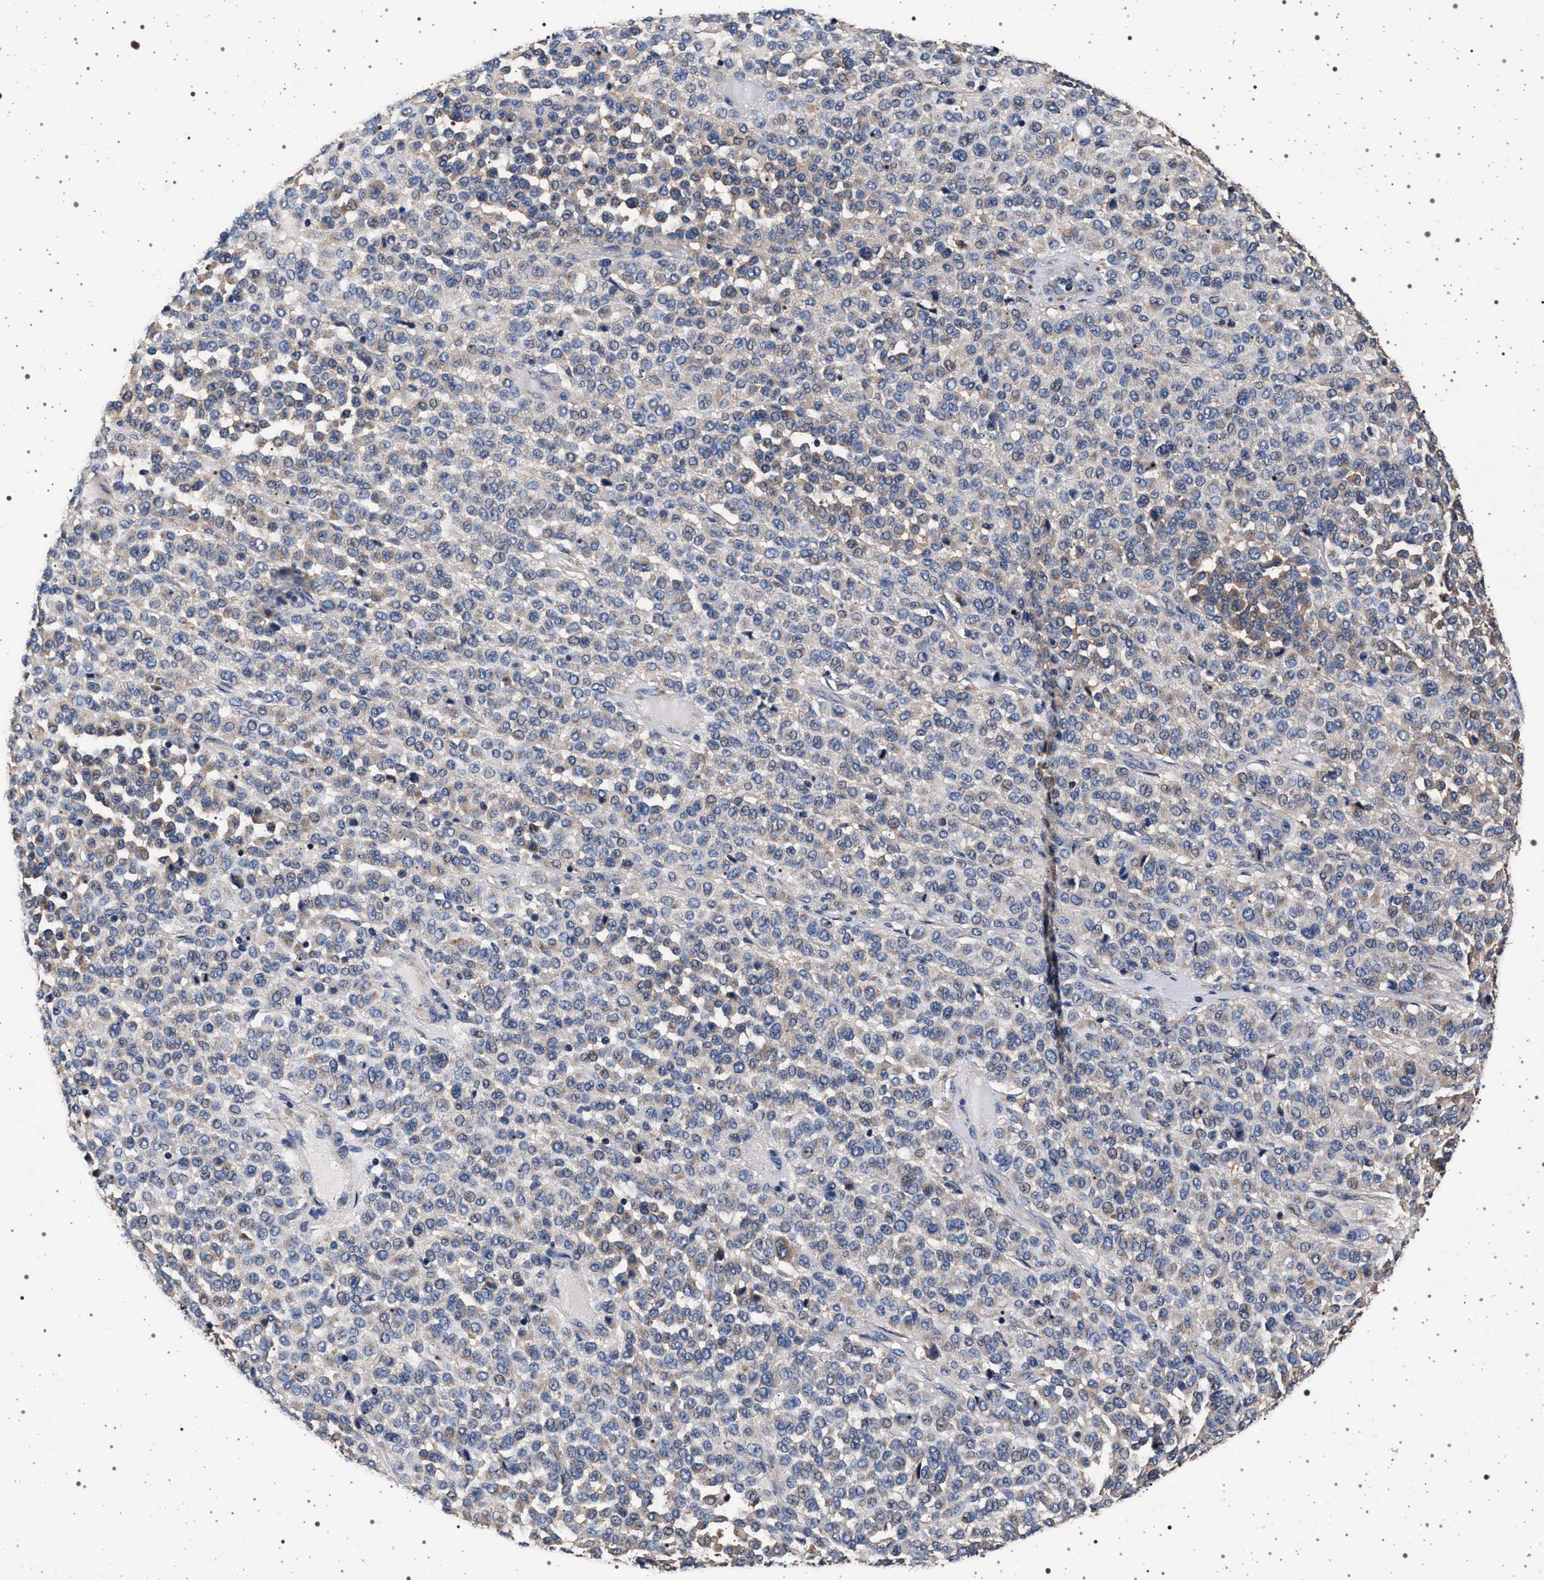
{"staining": {"intensity": "weak", "quantity": "25%-75%", "location": "cytoplasmic/membranous"}, "tissue": "melanoma", "cell_type": "Tumor cells", "image_type": "cancer", "snomed": [{"axis": "morphology", "description": "Malignant melanoma, Metastatic site"}, {"axis": "topography", "description": "Pancreas"}], "caption": "A micrograph of malignant melanoma (metastatic site) stained for a protein reveals weak cytoplasmic/membranous brown staining in tumor cells.", "gene": "MAP3K2", "patient": {"sex": "female", "age": 30}}